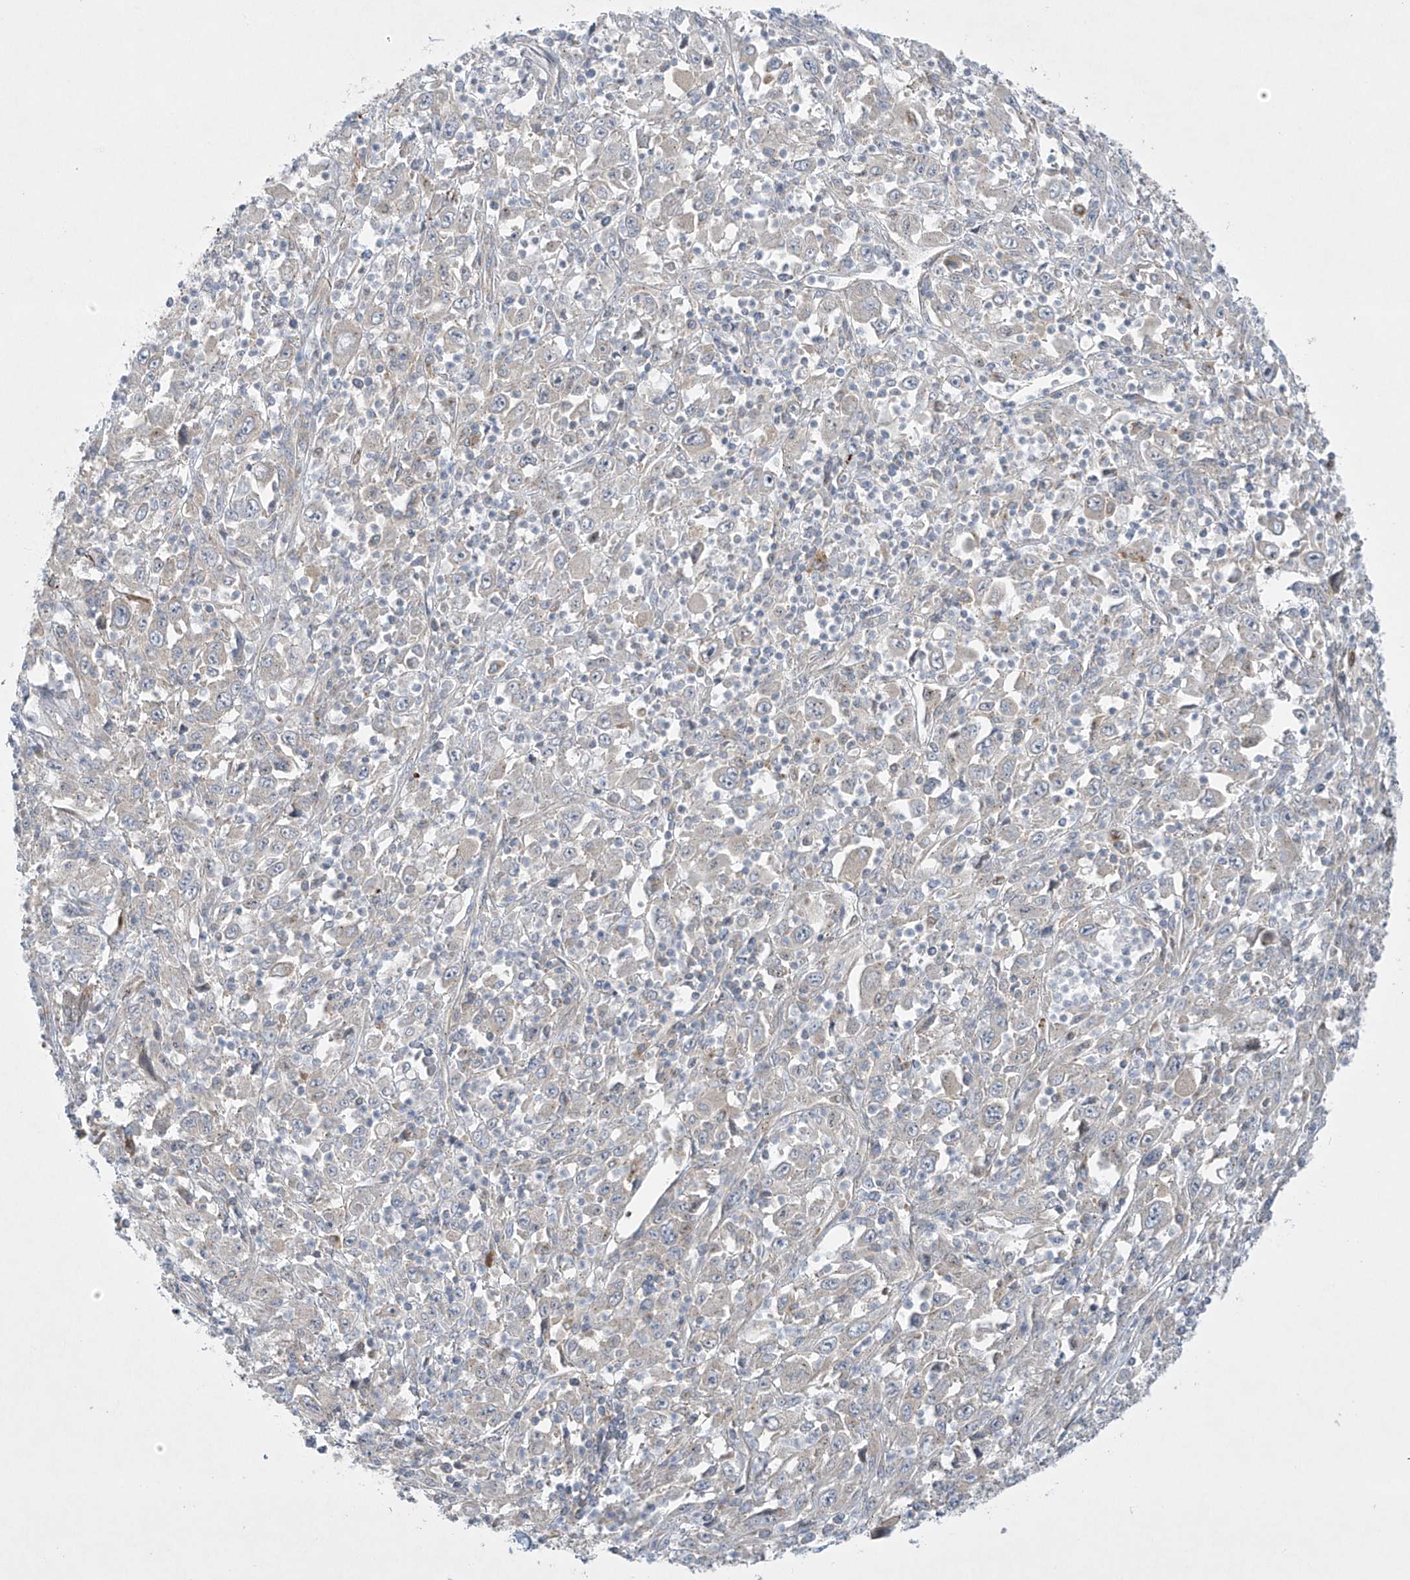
{"staining": {"intensity": "negative", "quantity": "none", "location": "none"}, "tissue": "melanoma", "cell_type": "Tumor cells", "image_type": "cancer", "snomed": [{"axis": "morphology", "description": "Malignant melanoma, Metastatic site"}, {"axis": "topography", "description": "Skin"}], "caption": "Protein analysis of malignant melanoma (metastatic site) shows no significant staining in tumor cells.", "gene": "TJAP1", "patient": {"sex": "female", "age": 56}}